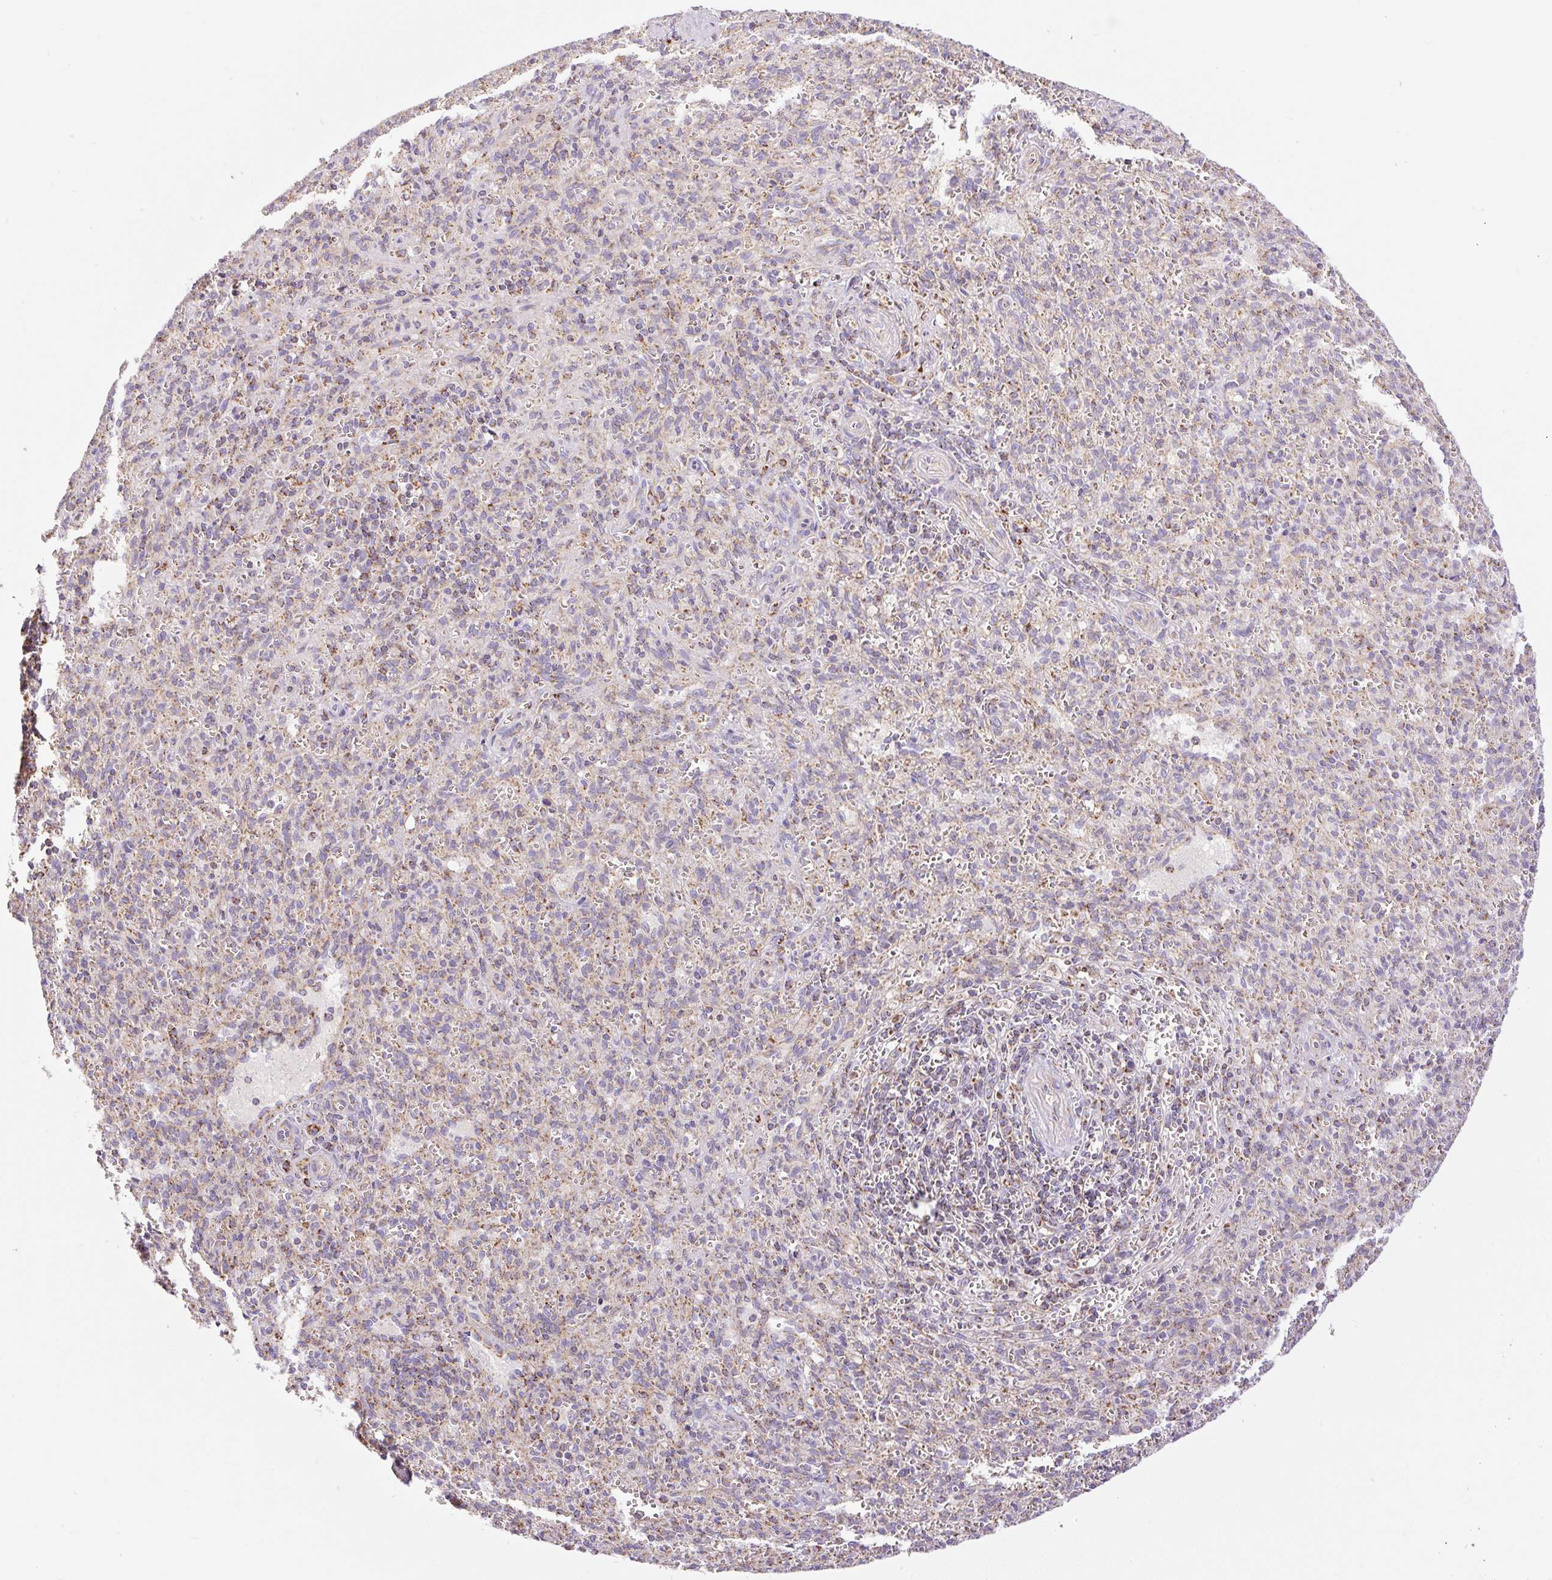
{"staining": {"intensity": "negative", "quantity": "none", "location": "none"}, "tissue": "spleen", "cell_type": "Cells in red pulp", "image_type": "normal", "snomed": [{"axis": "morphology", "description": "Normal tissue, NOS"}, {"axis": "topography", "description": "Spleen"}], "caption": "The histopathology image demonstrates no staining of cells in red pulp in normal spleen. Nuclei are stained in blue.", "gene": "DAAM2", "patient": {"sex": "female", "age": 26}}